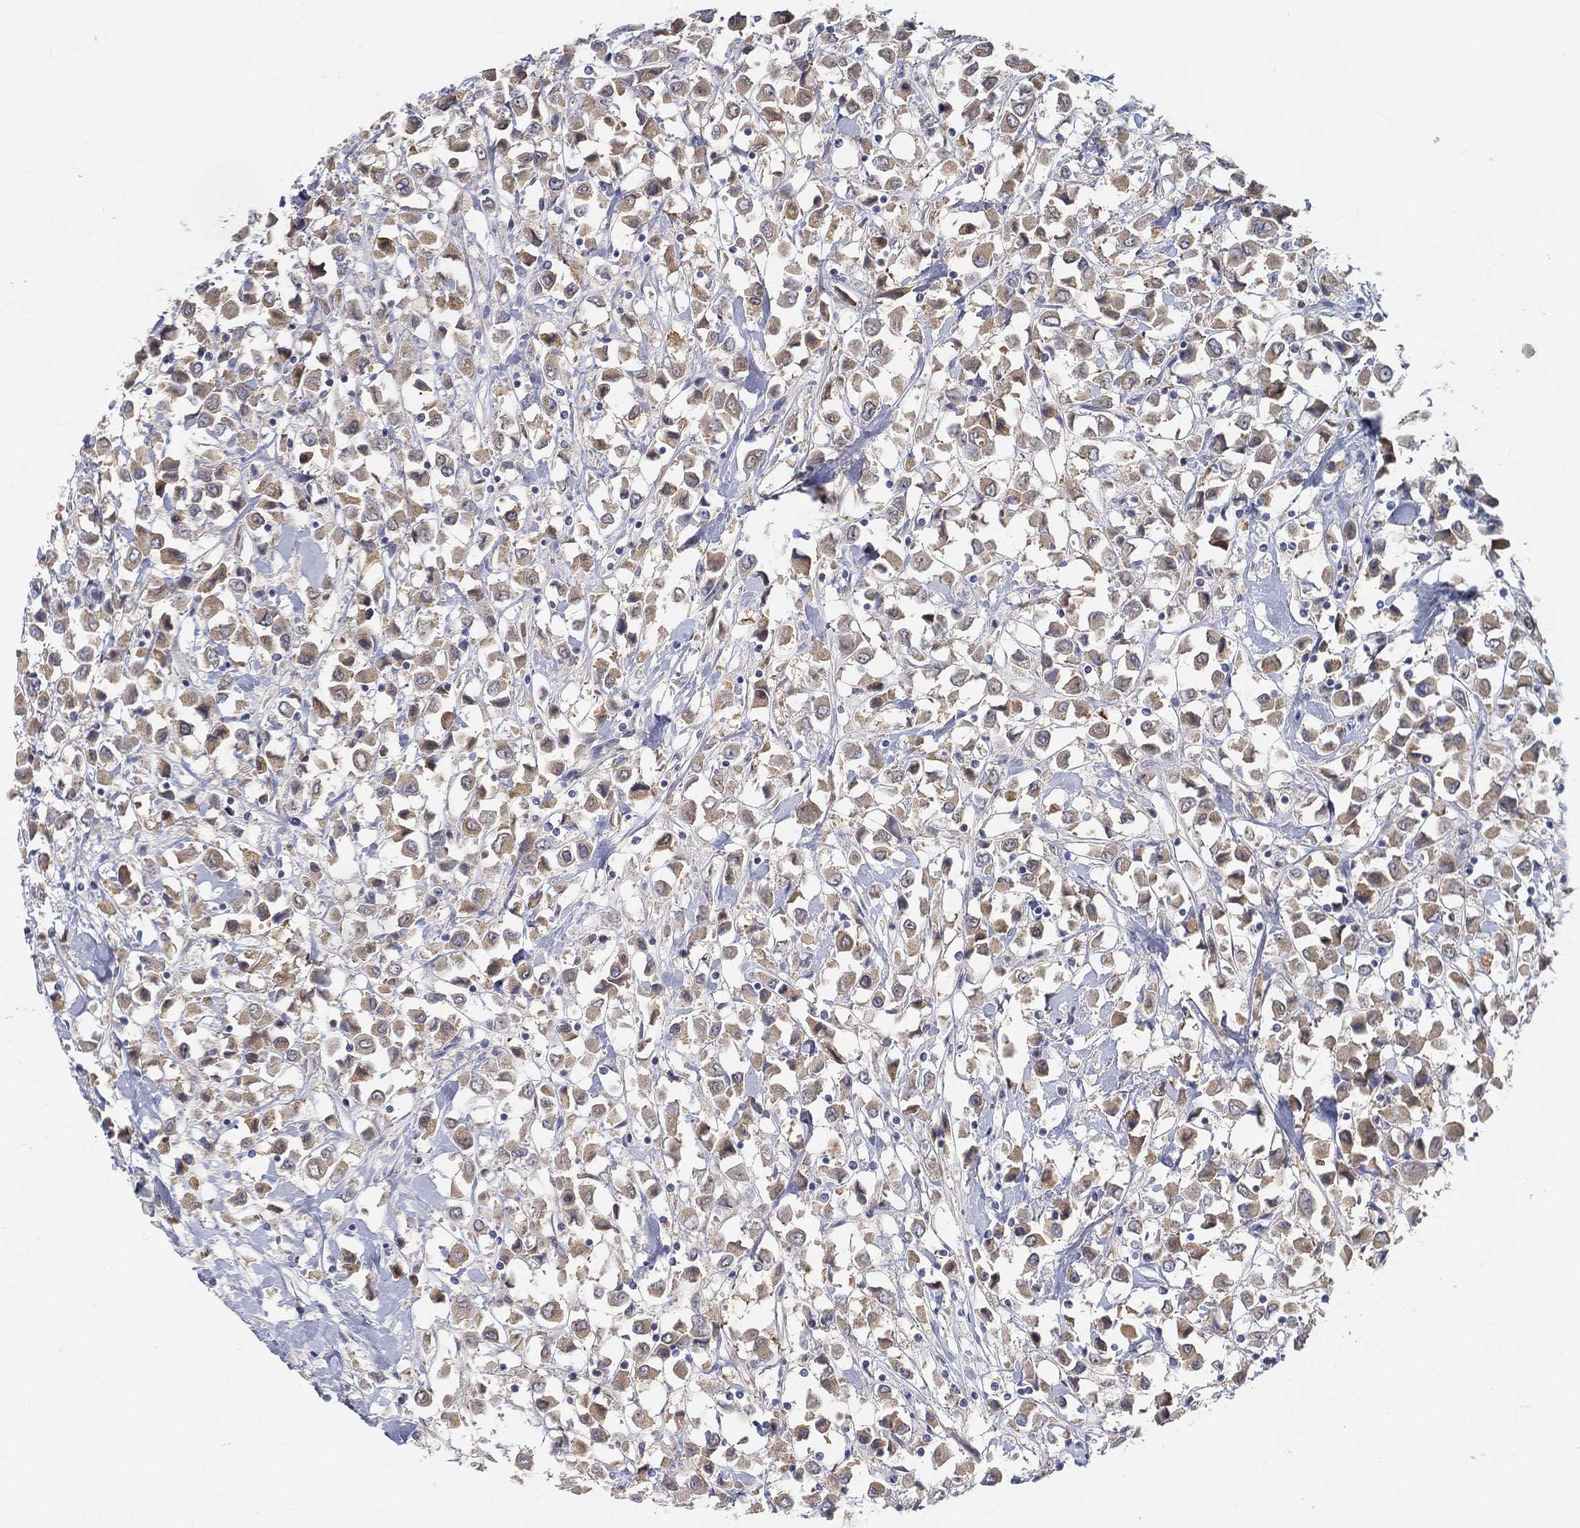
{"staining": {"intensity": "moderate", "quantity": ">75%", "location": "cytoplasmic/membranous"}, "tissue": "breast cancer", "cell_type": "Tumor cells", "image_type": "cancer", "snomed": [{"axis": "morphology", "description": "Duct carcinoma"}, {"axis": "topography", "description": "Breast"}], "caption": "IHC of breast invasive ductal carcinoma displays medium levels of moderate cytoplasmic/membranous staining in approximately >75% of tumor cells.", "gene": "TMEM25", "patient": {"sex": "female", "age": 61}}